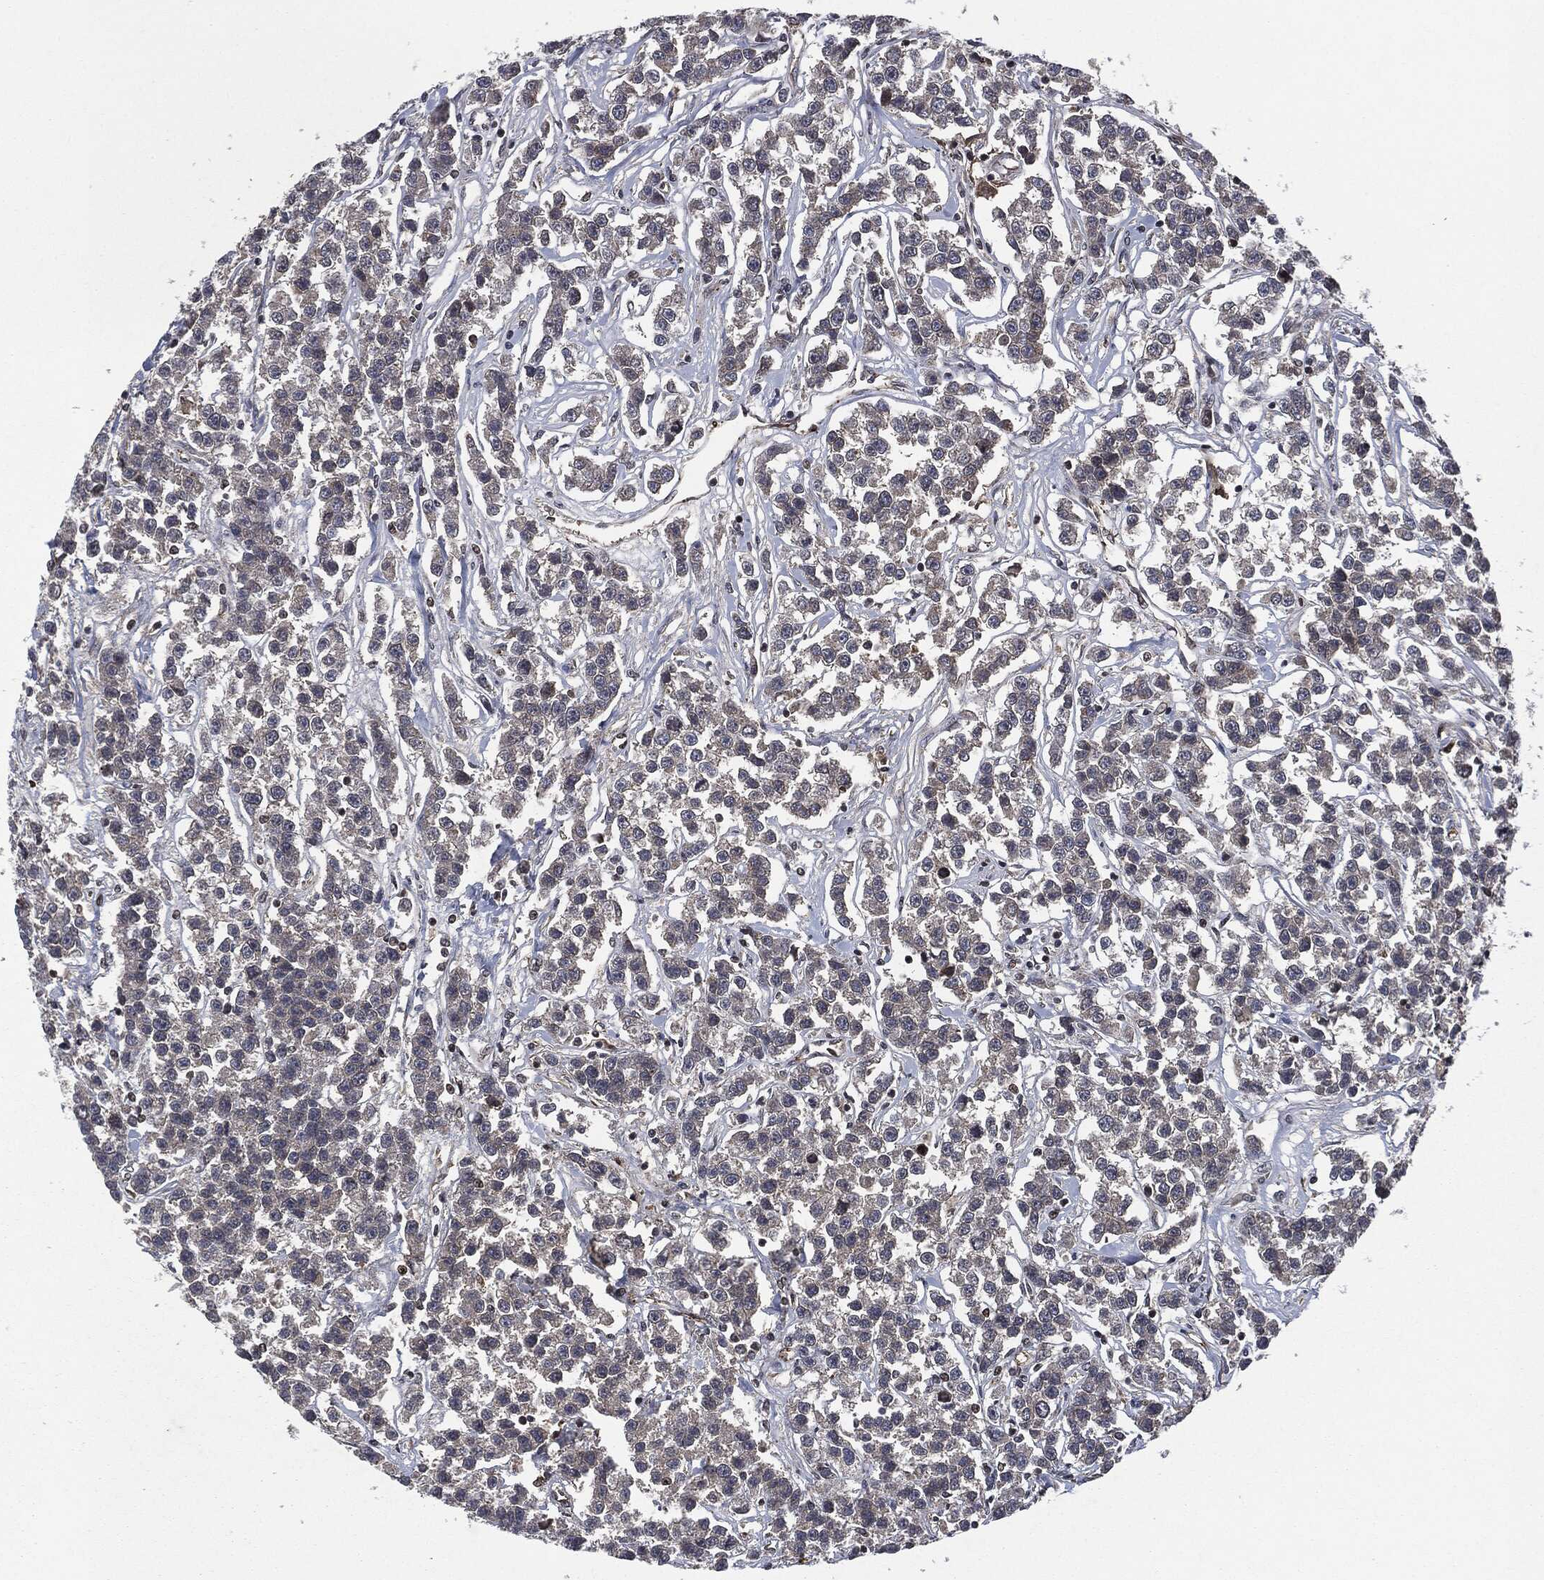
{"staining": {"intensity": "negative", "quantity": "none", "location": "none"}, "tissue": "testis cancer", "cell_type": "Tumor cells", "image_type": "cancer", "snomed": [{"axis": "morphology", "description": "Seminoma, NOS"}, {"axis": "topography", "description": "Testis"}], "caption": "Immunohistochemical staining of human seminoma (testis) demonstrates no significant expression in tumor cells. Brightfield microscopy of IHC stained with DAB (brown) and hematoxylin (blue), captured at high magnification.", "gene": "HRAS", "patient": {"sex": "male", "age": 59}}